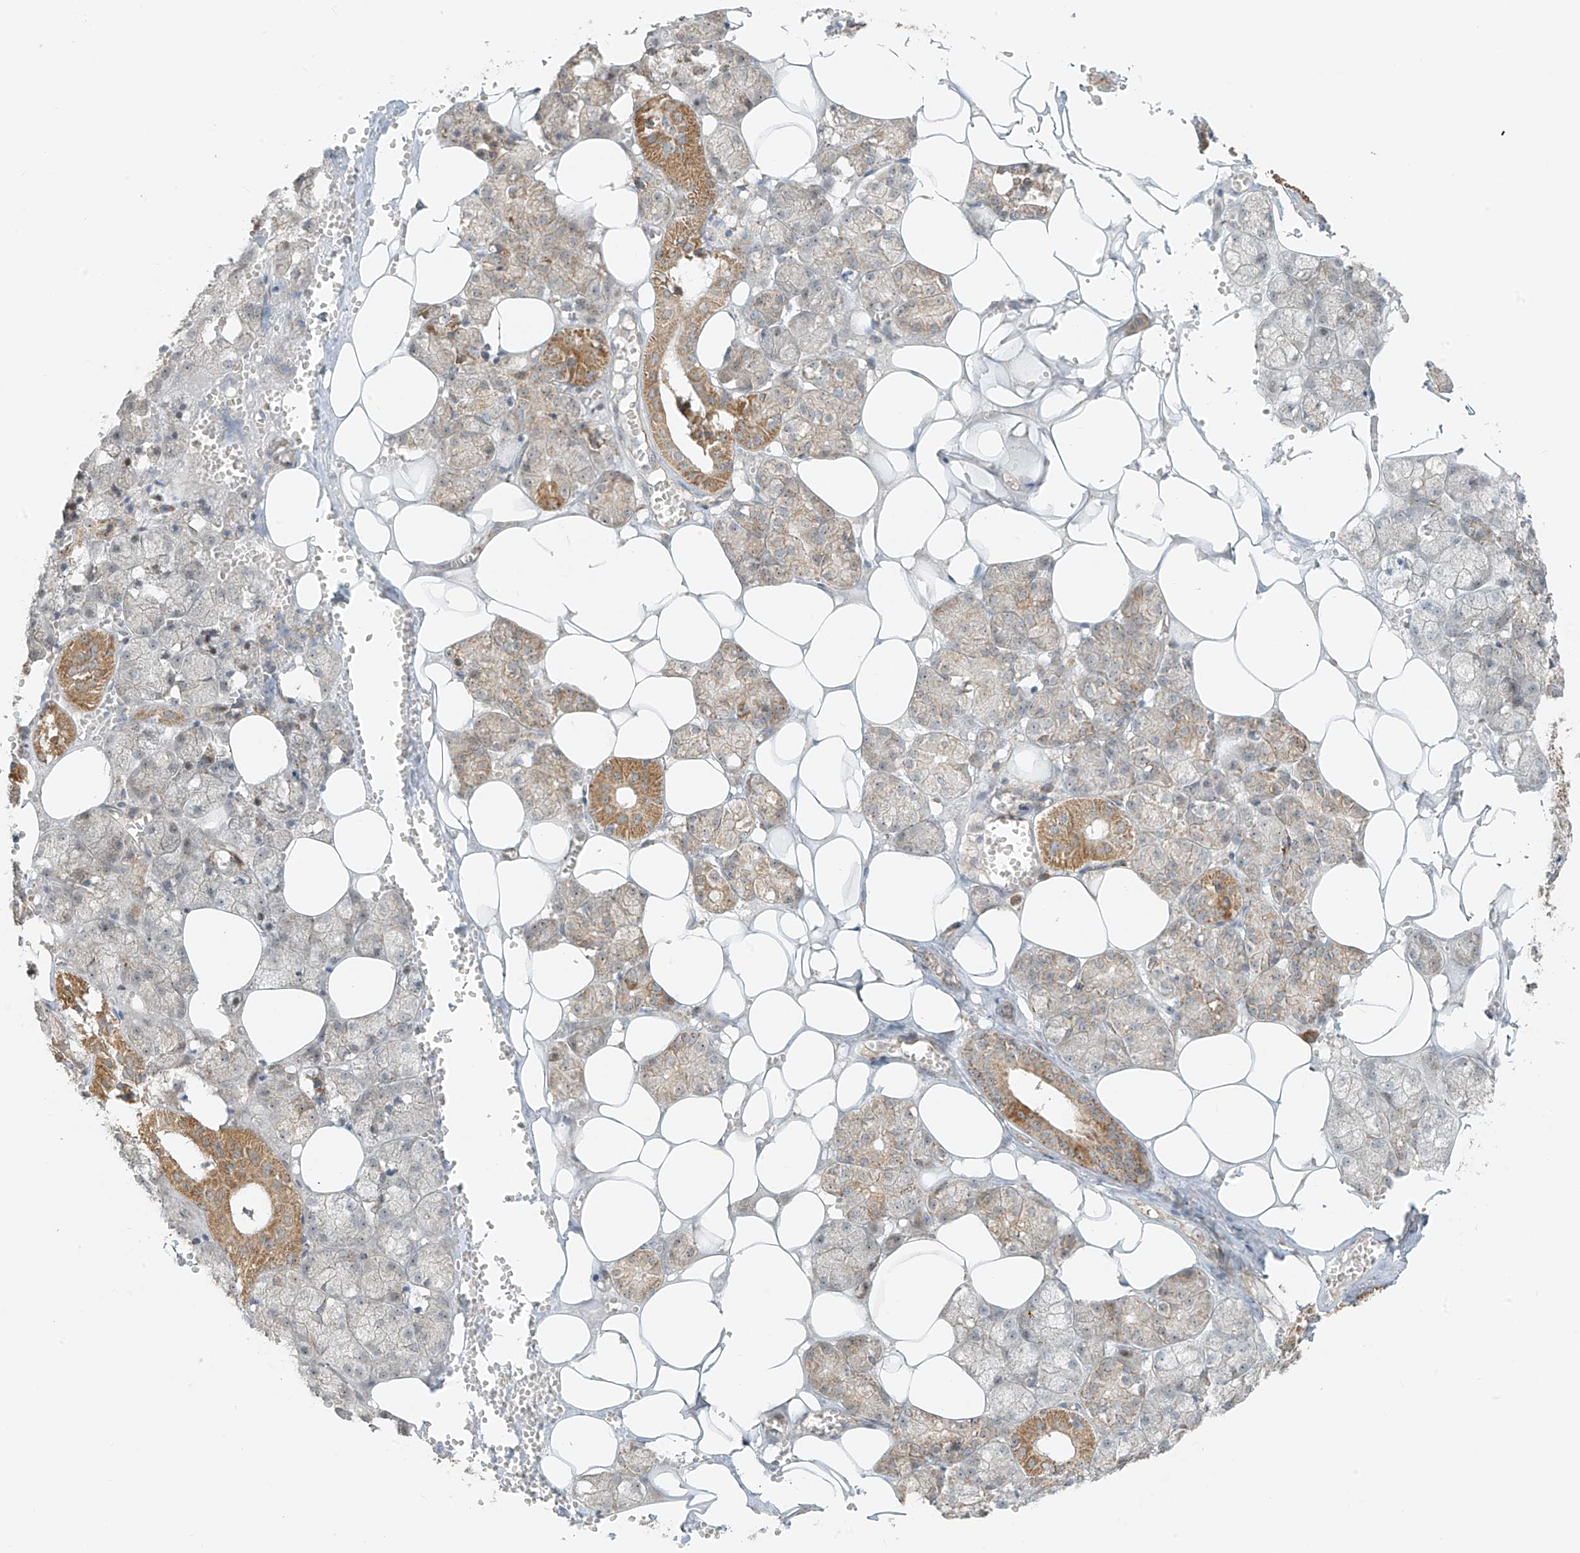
{"staining": {"intensity": "moderate", "quantity": "<25%", "location": "cytoplasmic/membranous"}, "tissue": "salivary gland", "cell_type": "Glandular cells", "image_type": "normal", "snomed": [{"axis": "morphology", "description": "Normal tissue, NOS"}, {"axis": "topography", "description": "Salivary gland"}], "caption": "Glandular cells exhibit low levels of moderate cytoplasmic/membranous positivity in about <25% of cells in unremarkable human salivary gland.", "gene": "UST", "patient": {"sex": "male", "age": 62}}